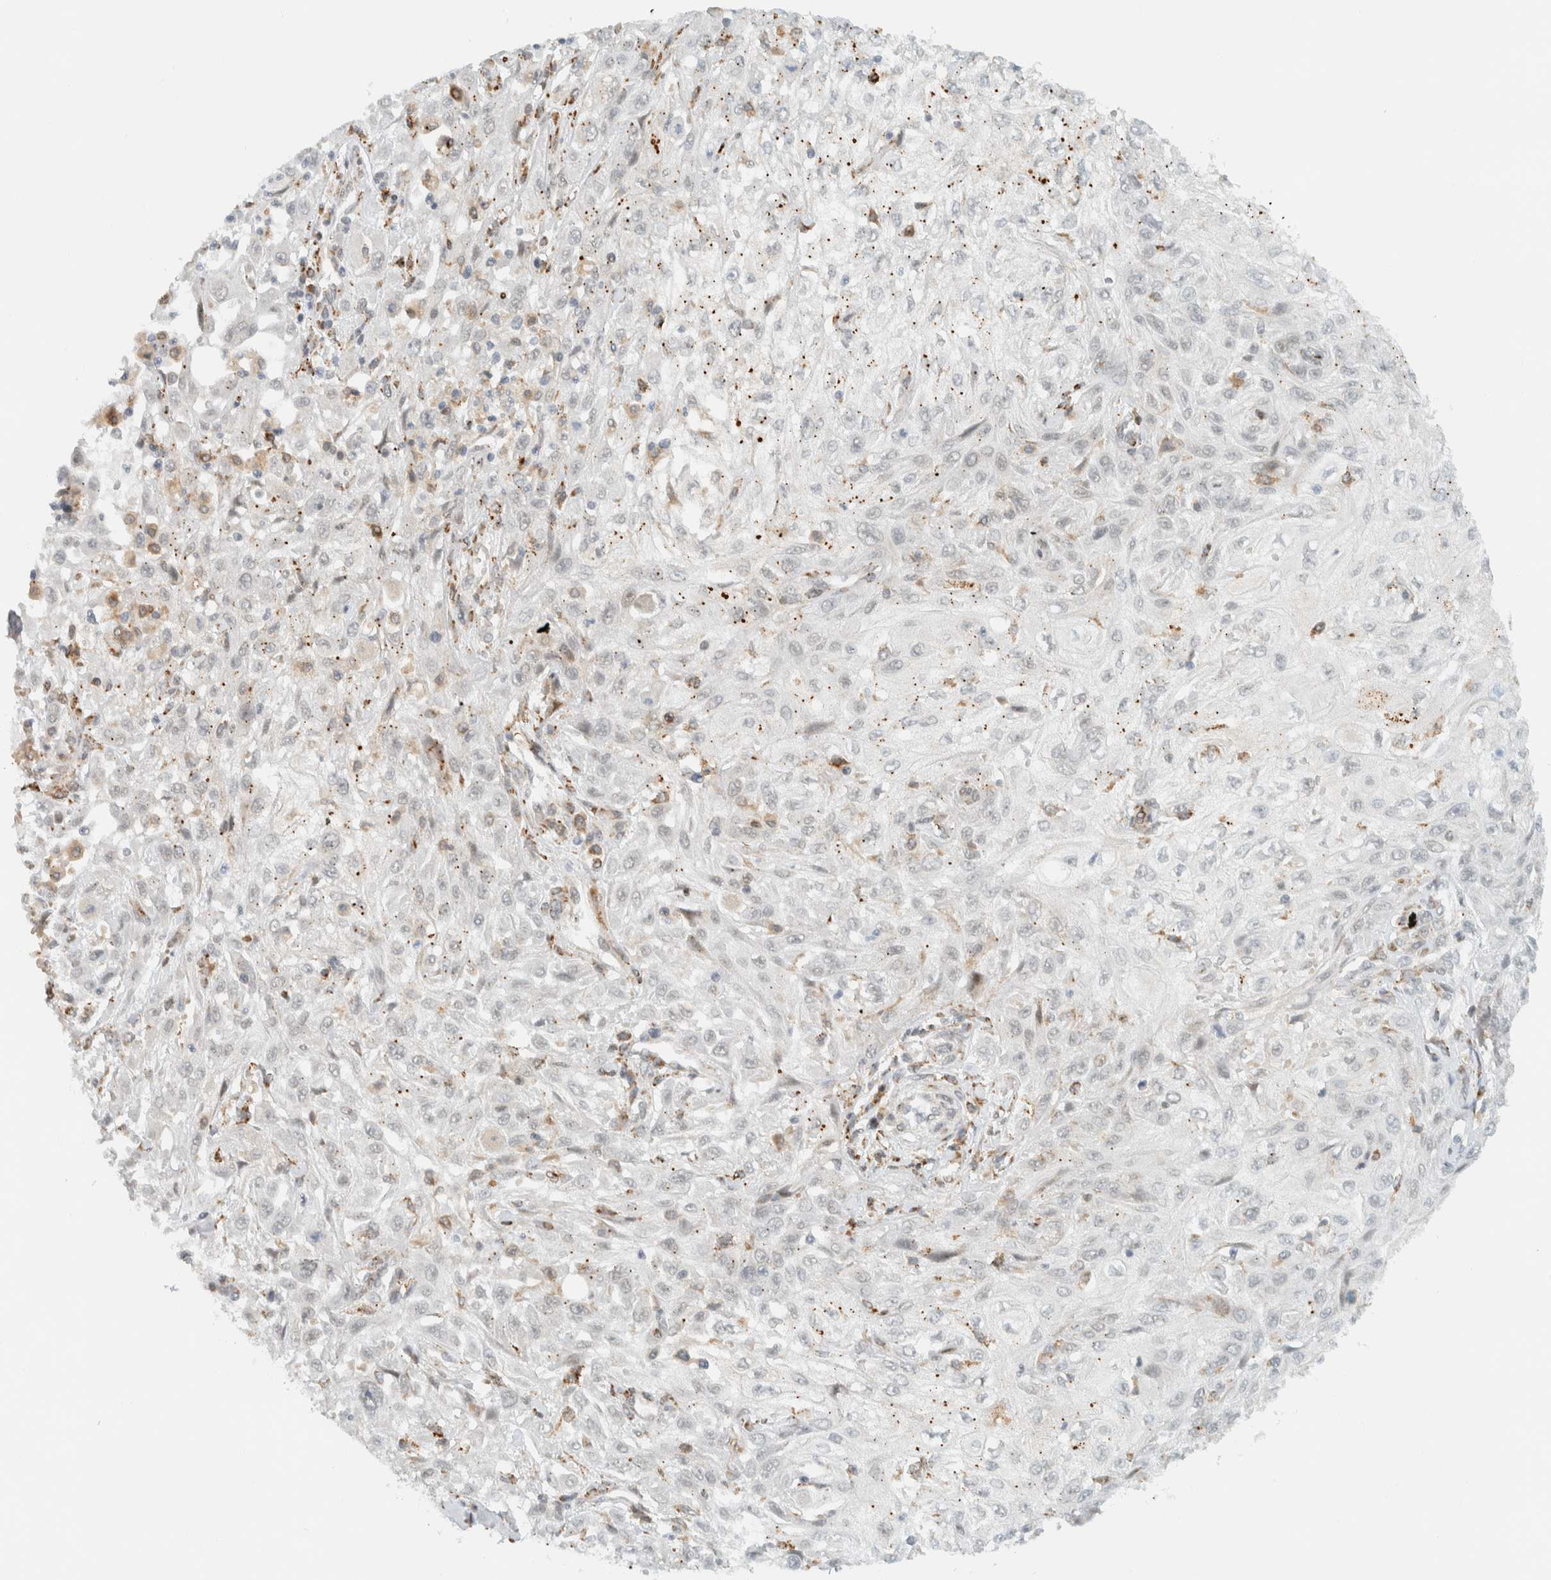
{"staining": {"intensity": "negative", "quantity": "none", "location": "none"}, "tissue": "skin cancer", "cell_type": "Tumor cells", "image_type": "cancer", "snomed": [{"axis": "morphology", "description": "Squamous cell carcinoma, NOS"}, {"axis": "morphology", "description": "Squamous cell carcinoma, metastatic, NOS"}, {"axis": "topography", "description": "Skin"}, {"axis": "topography", "description": "Lymph node"}], "caption": "Tumor cells are negative for brown protein staining in skin cancer (squamous cell carcinoma).", "gene": "ITPRID1", "patient": {"sex": "male", "age": 75}}